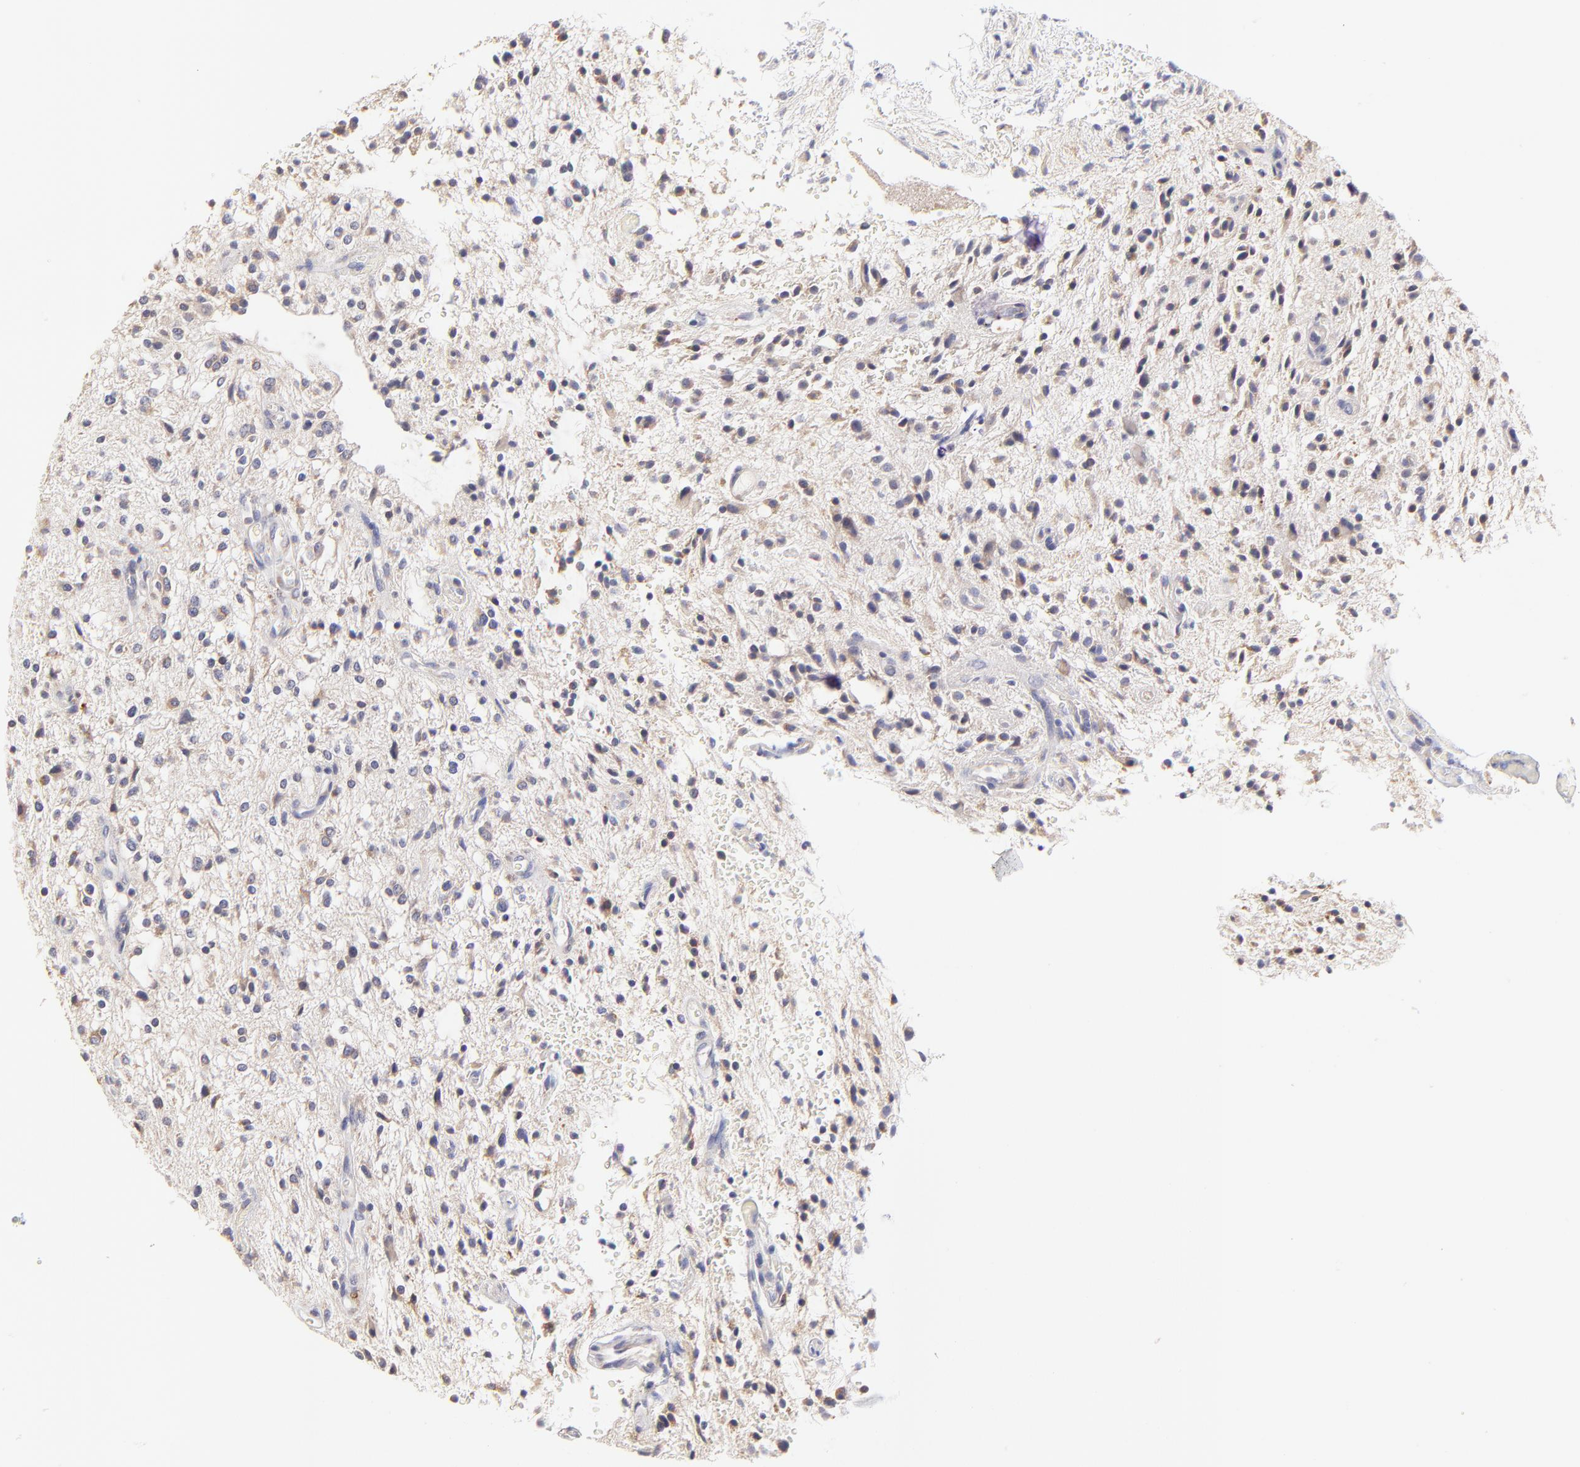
{"staining": {"intensity": "weak", "quantity": "<25%", "location": "cytoplasmic/membranous"}, "tissue": "glioma", "cell_type": "Tumor cells", "image_type": "cancer", "snomed": [{"axis": "morphology", "description": "Glioma, malignant, NOS"}, {"axis": "topography", "description": "Cerebellum"}], "caption": "The histopathology image demonstrates no significant staining in tumor cells of glioma (malignant).", "gene": "GCSAM", "patient": {"sex": "female", "age": 10}}